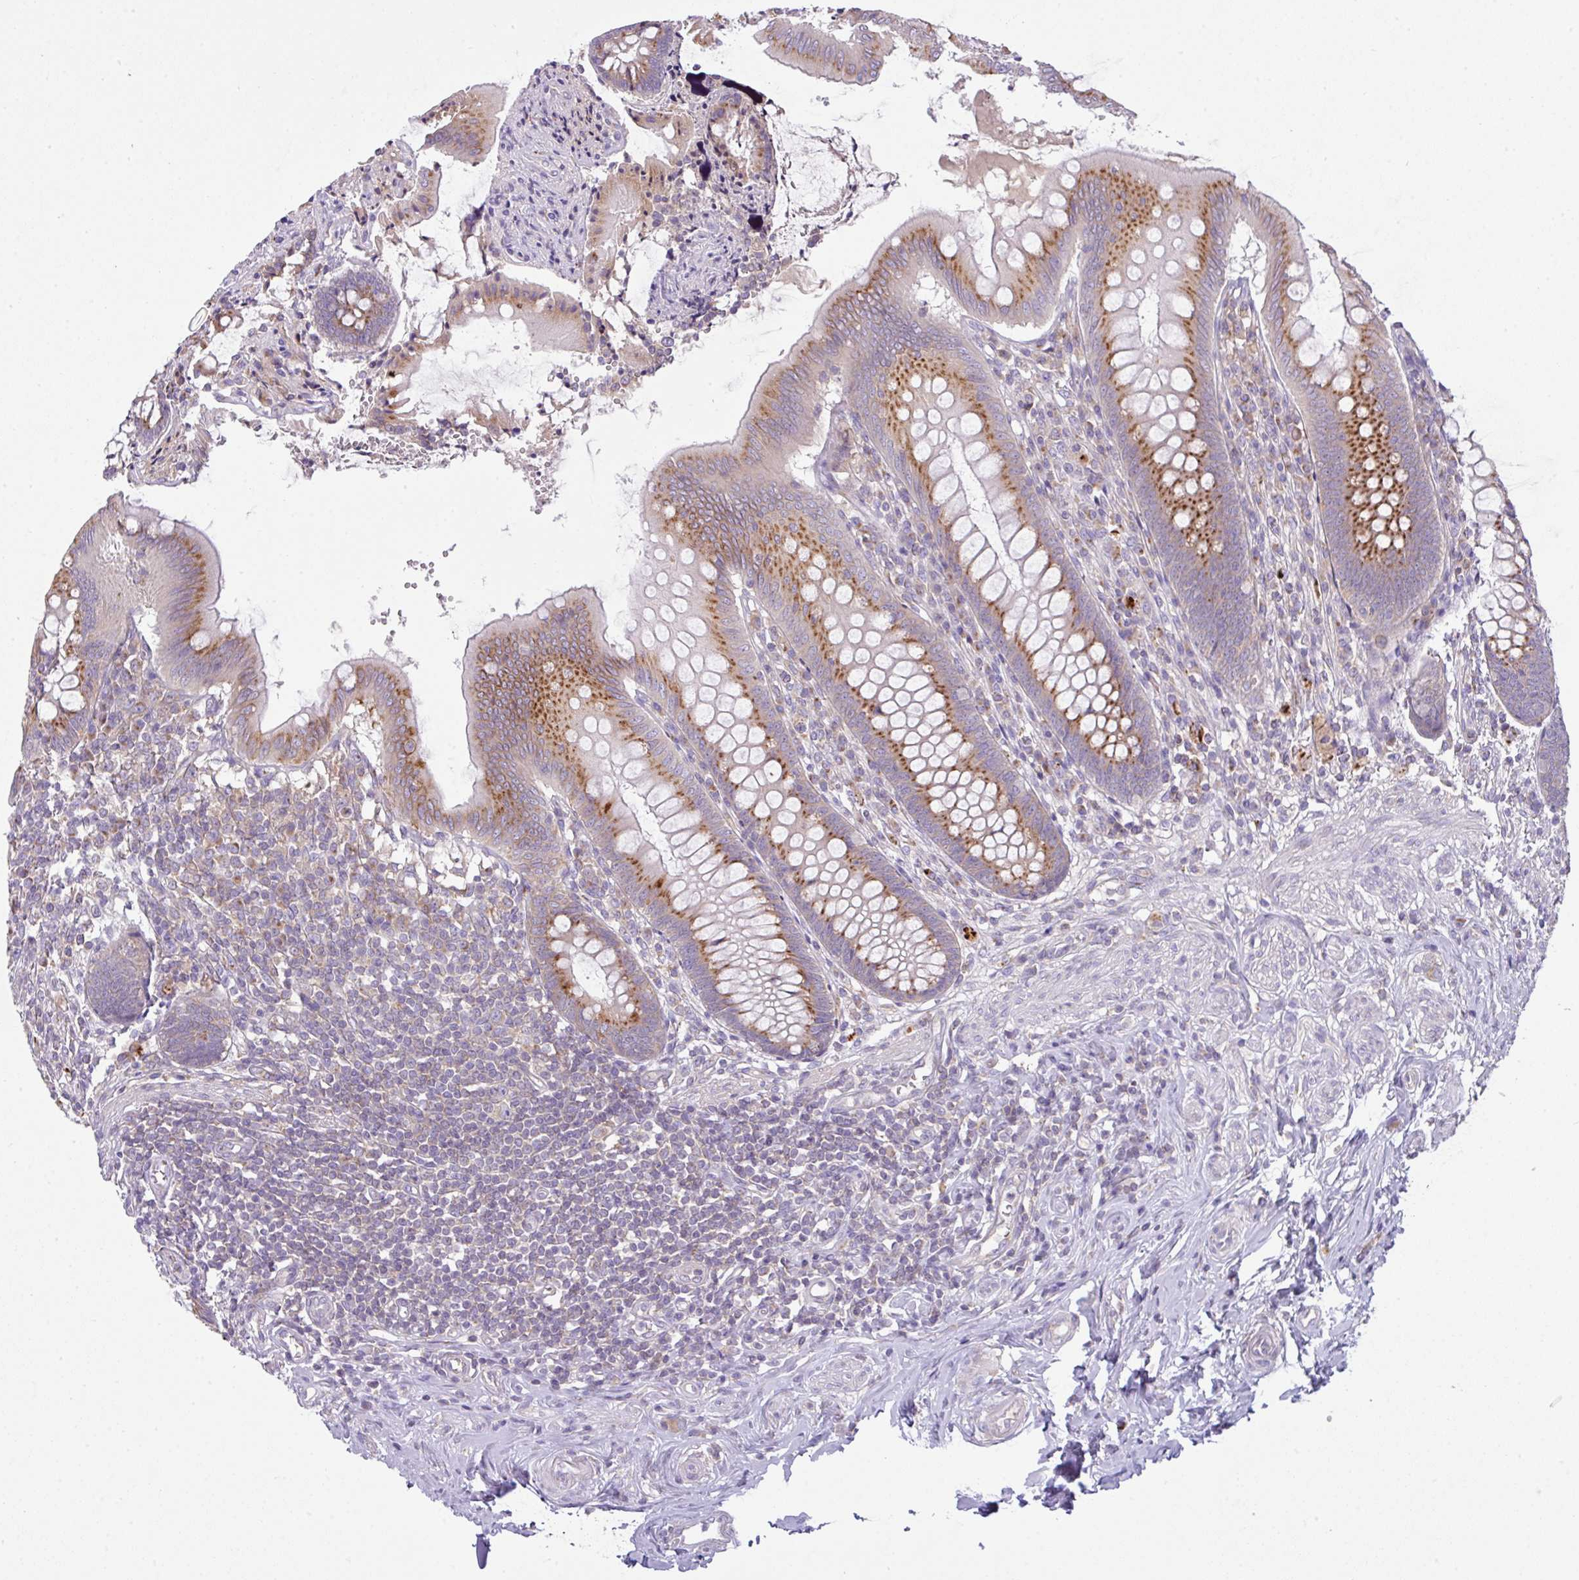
{"staining": {"intensity": "moderate", "quantity": ">75%", "location": "cytoplasmic/membranous"}, "tissue": "appendix", "cell_type": "Glandular cells", "image_type": "normal", "snomed": [{"axis": "morphology", "description": "Normal tissue, NOS"}, {"axis": "topography", "description": "Appendix"}], "caption": "Moderate cytoplasmic/membranous staining for a protein is present in approximately >75% of glandular cells of unremarkable appendix using IHC.", "gene": "VTI1A", "patient": {"sex": "female", "age": 51}}